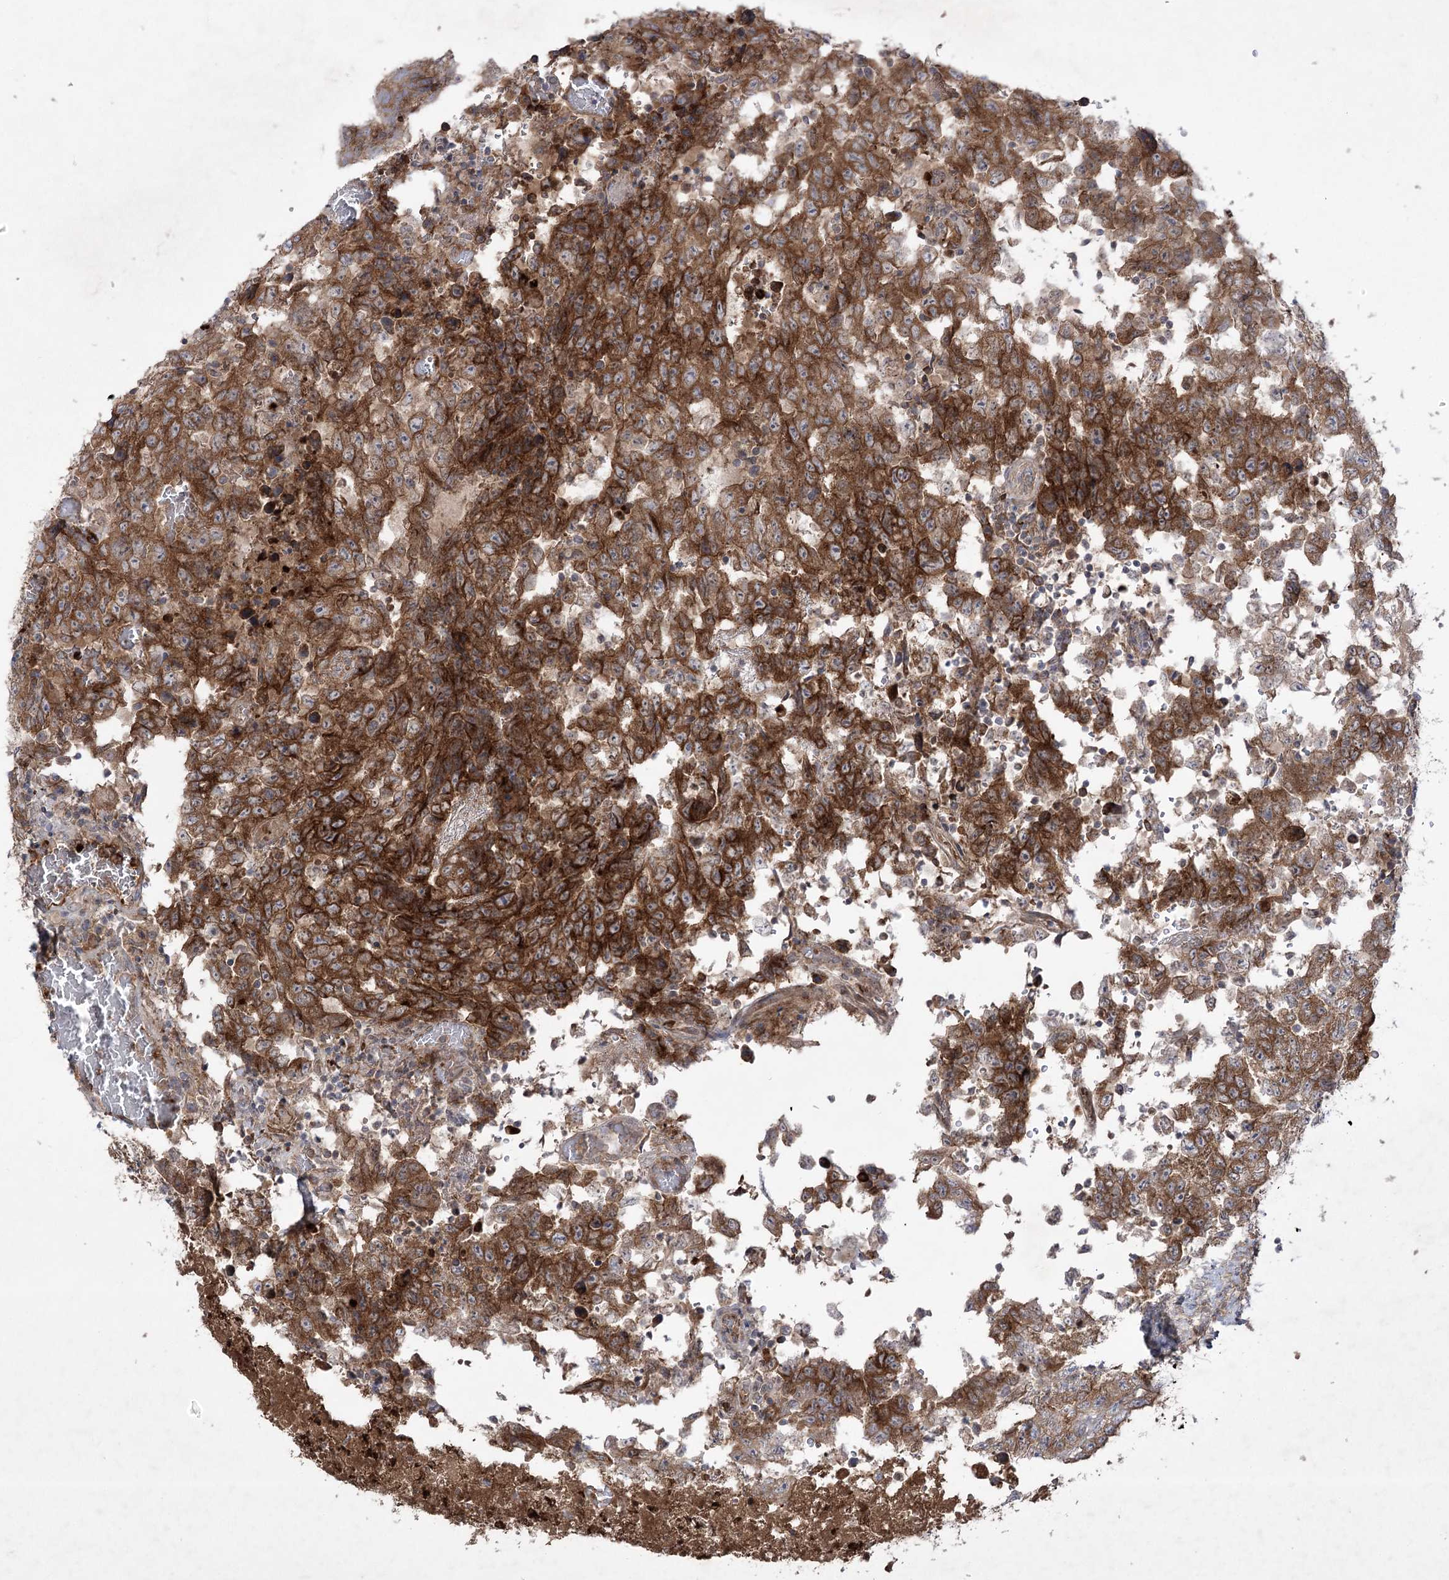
{"staining": {"intensity": "strong", "quantity": ">75%", "location": "cytoplasmic/membranous"}, "tissue": "testis cancer", "cell_type": "Tumor cells", "image_type": "cancer", "snomed": [{"axis": "morphology", "description": "Carcinoma, Embryonal, NOS"}, {"axis": "topography", "description": "Testis"}], "caption": "DAB immunohistochemical staining of testis embryonal carcinoma reveals strong cytoplasmic/membranous protein positivity in approximately >75% of tumor cells.", "gene": "PLEKHA5", "patient": {"sex": "male", "age": 26}}